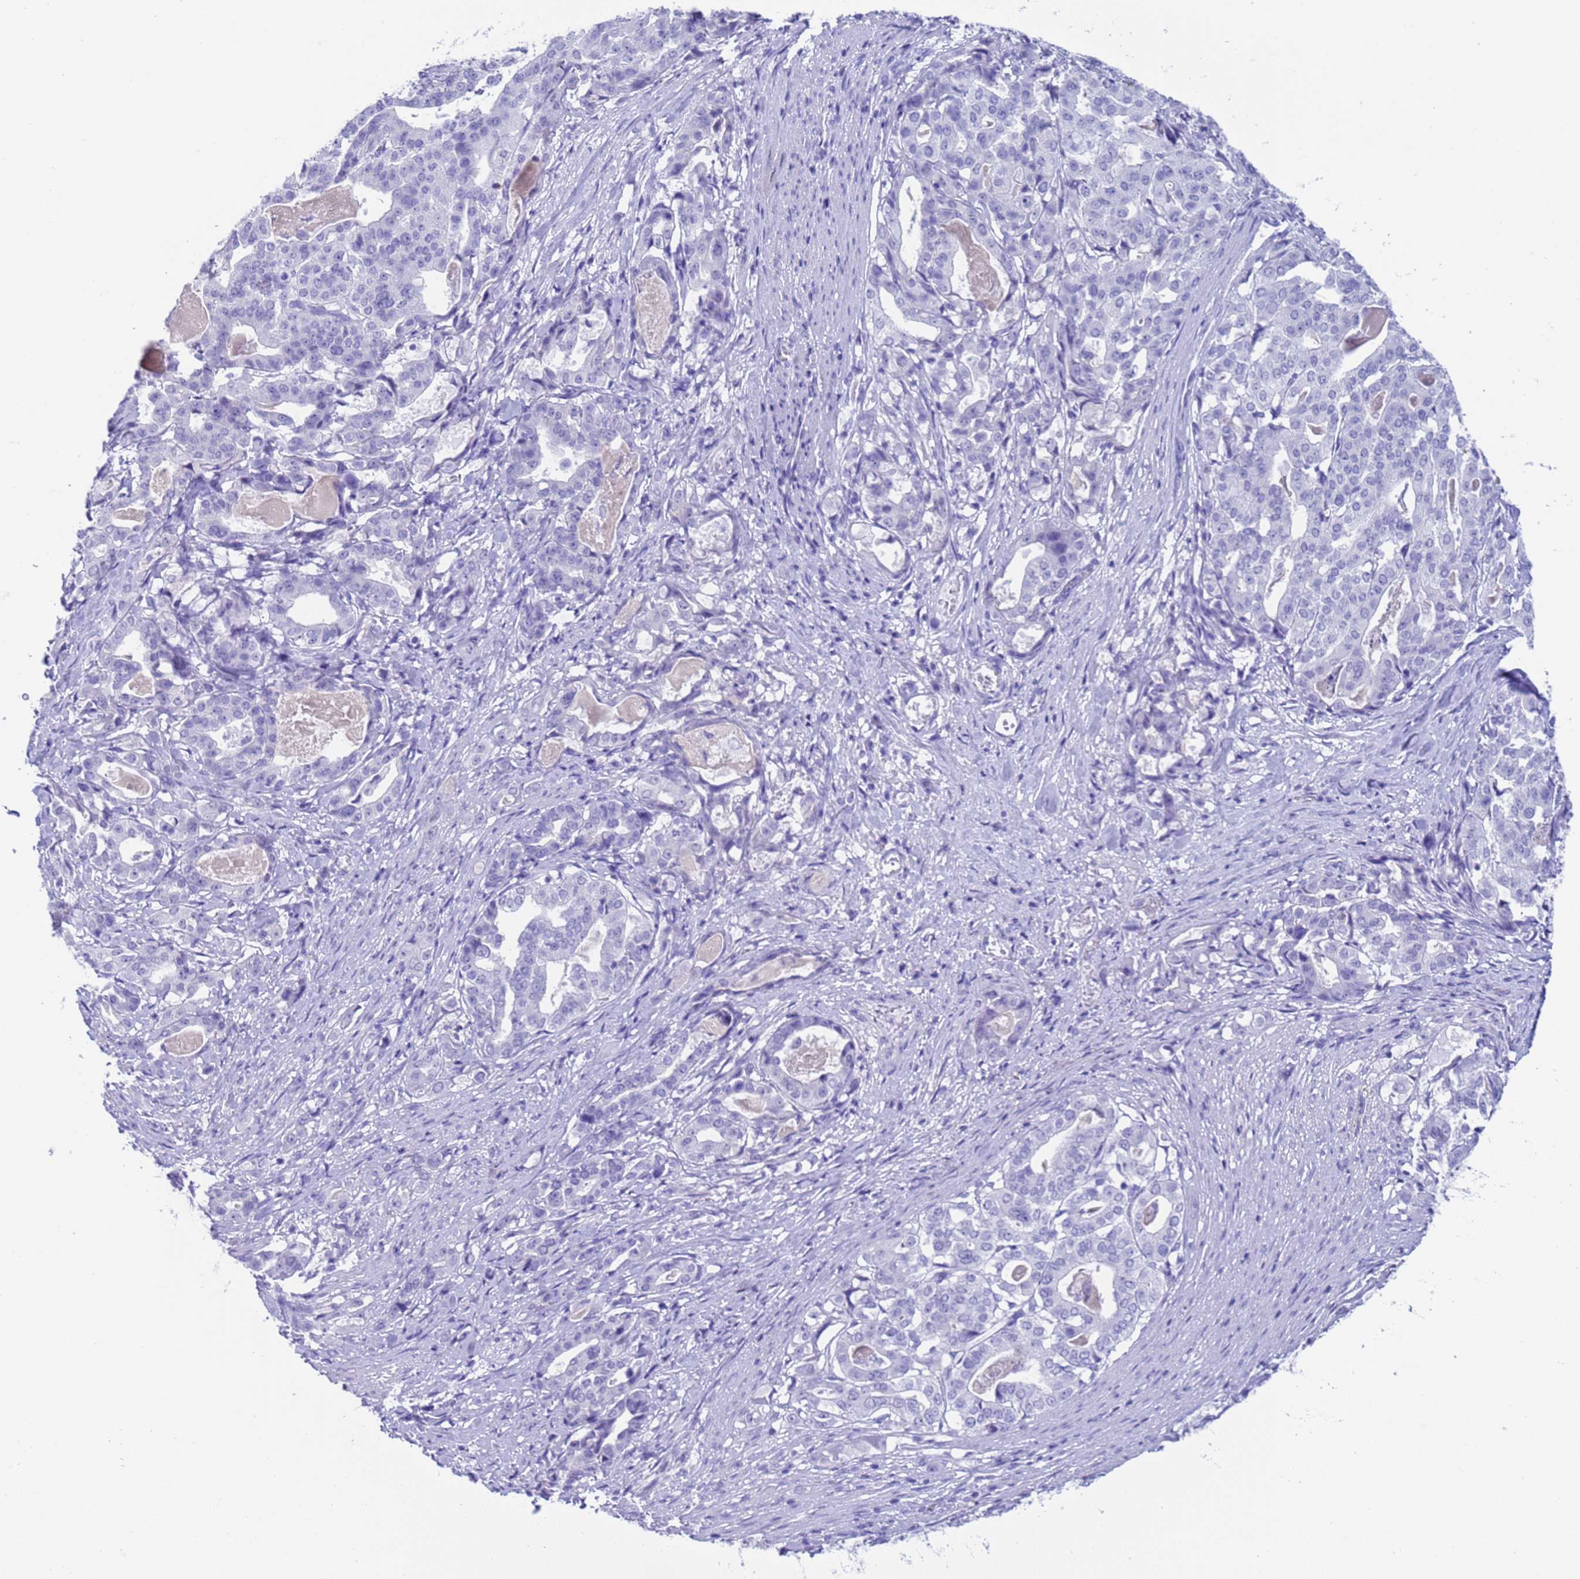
{"staining": {"intensity": "negative", "quantity": "none", "location": "none"}, "tissue": "stomach cancer", "cell_type": "Tumor cells", "image_type": "cancer", "snomed": [{"axis": "morphology", "description": "Adenocarcinoma, NOS"}, {"axis": "topography", "description": "Stomach"}], "caption": "The photomicrograph reveals no staining of tumor cells in adenocarcinoma (stomach). (DAB immunohistochemistry (IHC) with hematoxylin counter stain).", "gene": "CKM", "patient": {"sex": "male", "age": 48}}